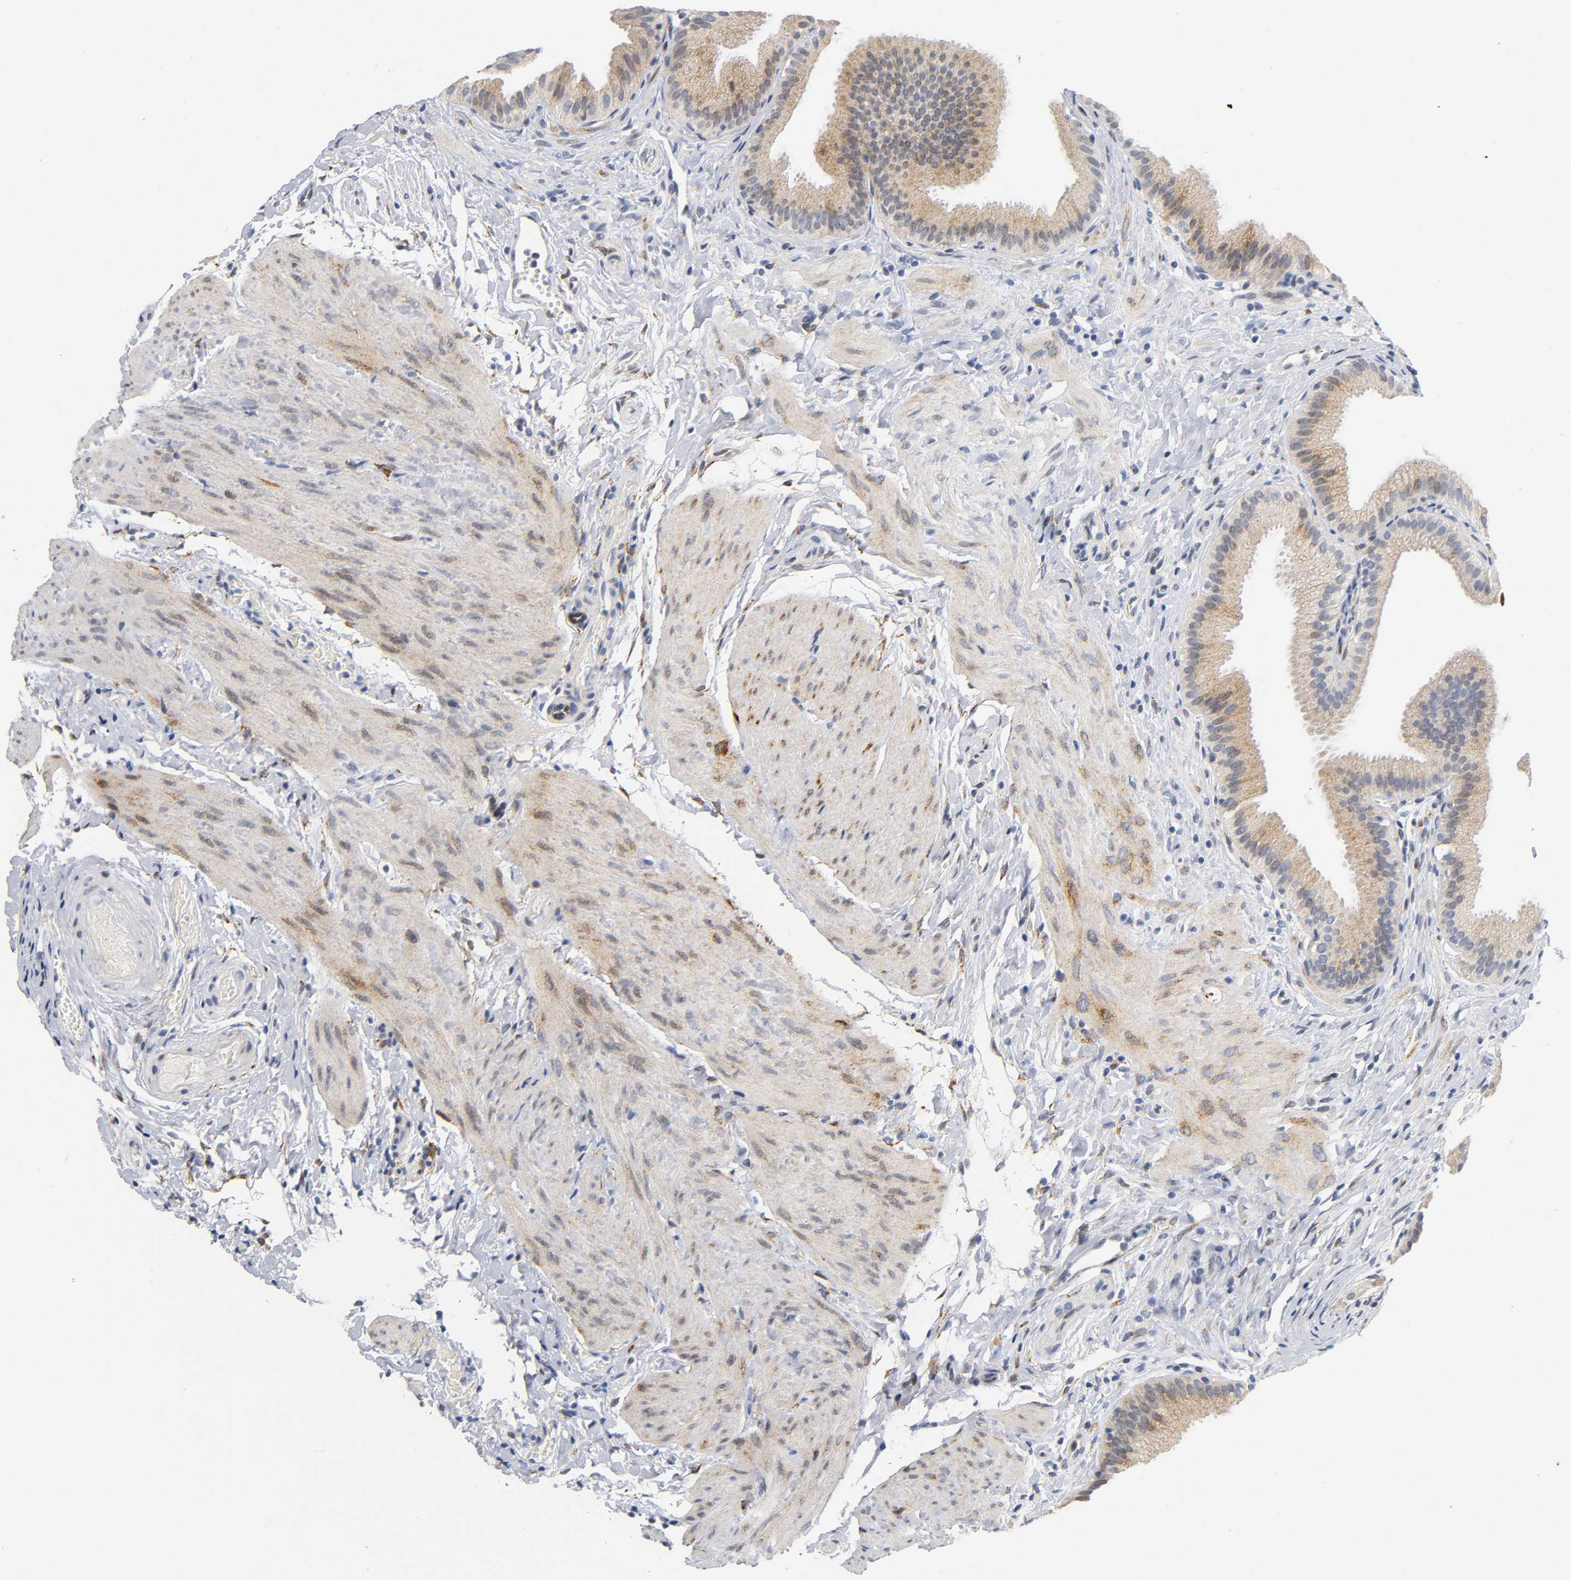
{"staining": {"intensity": "moderate", "quantity": ">75%", "location": "cytoplasmic/membranous"}, "tissue": "gallbladder", "cell_type": "Glandular cells", "image_type": "normal", "snomed": [{"axis": "morphology", "description": "Normal tissue, NOS"}, {"axis": "topography", "description": "Gallbladder"}], "caption": "Protein expression analysis of benign human gallbladder reveals moderate cytoplasmic/membranous staining in about >75% of glandular cells. The protein of interest is stained brown, and the nuclei are stained in blue (DAB IHC with brightfield microscopy, high magnification).", "gene": "SOS2", "patient": {"sex": "female", "age": 63}}